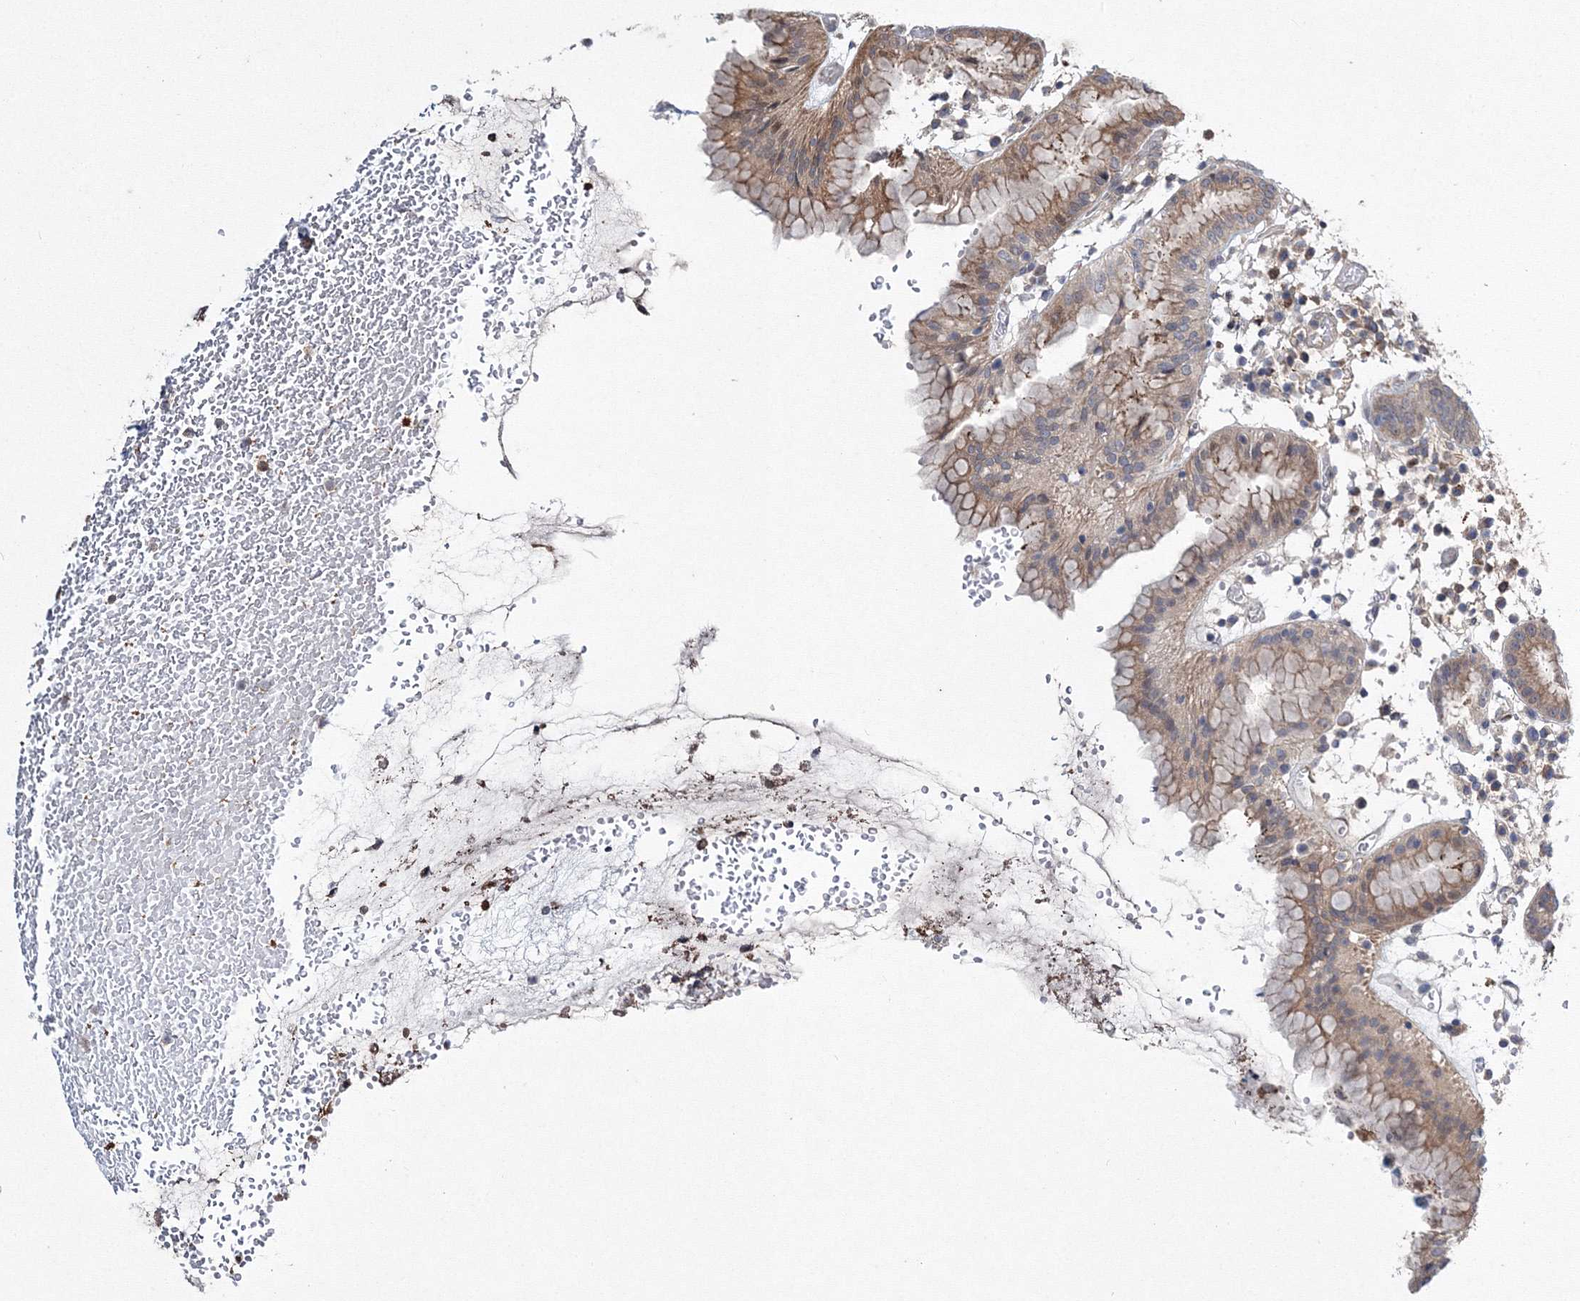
{"staining": {"intensity": "moderate", "quantity": "25%-75%", "location": "cytoplasmic/membranous"}, "tissue": "stomach", "cell_type": "Glandular cells", "image_type": "normal", "snomed": [{"axis": "morphology", "description": "Normal tissue, NOS"}, {"axis": "topography", "description": "Stomach"}, {"axis": "topography", "description": "Stomach, lower"}], "caption": "The image exhibits staining of benign stomach, revealing moderate cytoplasmic/membranous protein expression (brown color) within glandular cells.", "gene": "RANBP3L", "patient": {"sex": "female", "age": 75}}